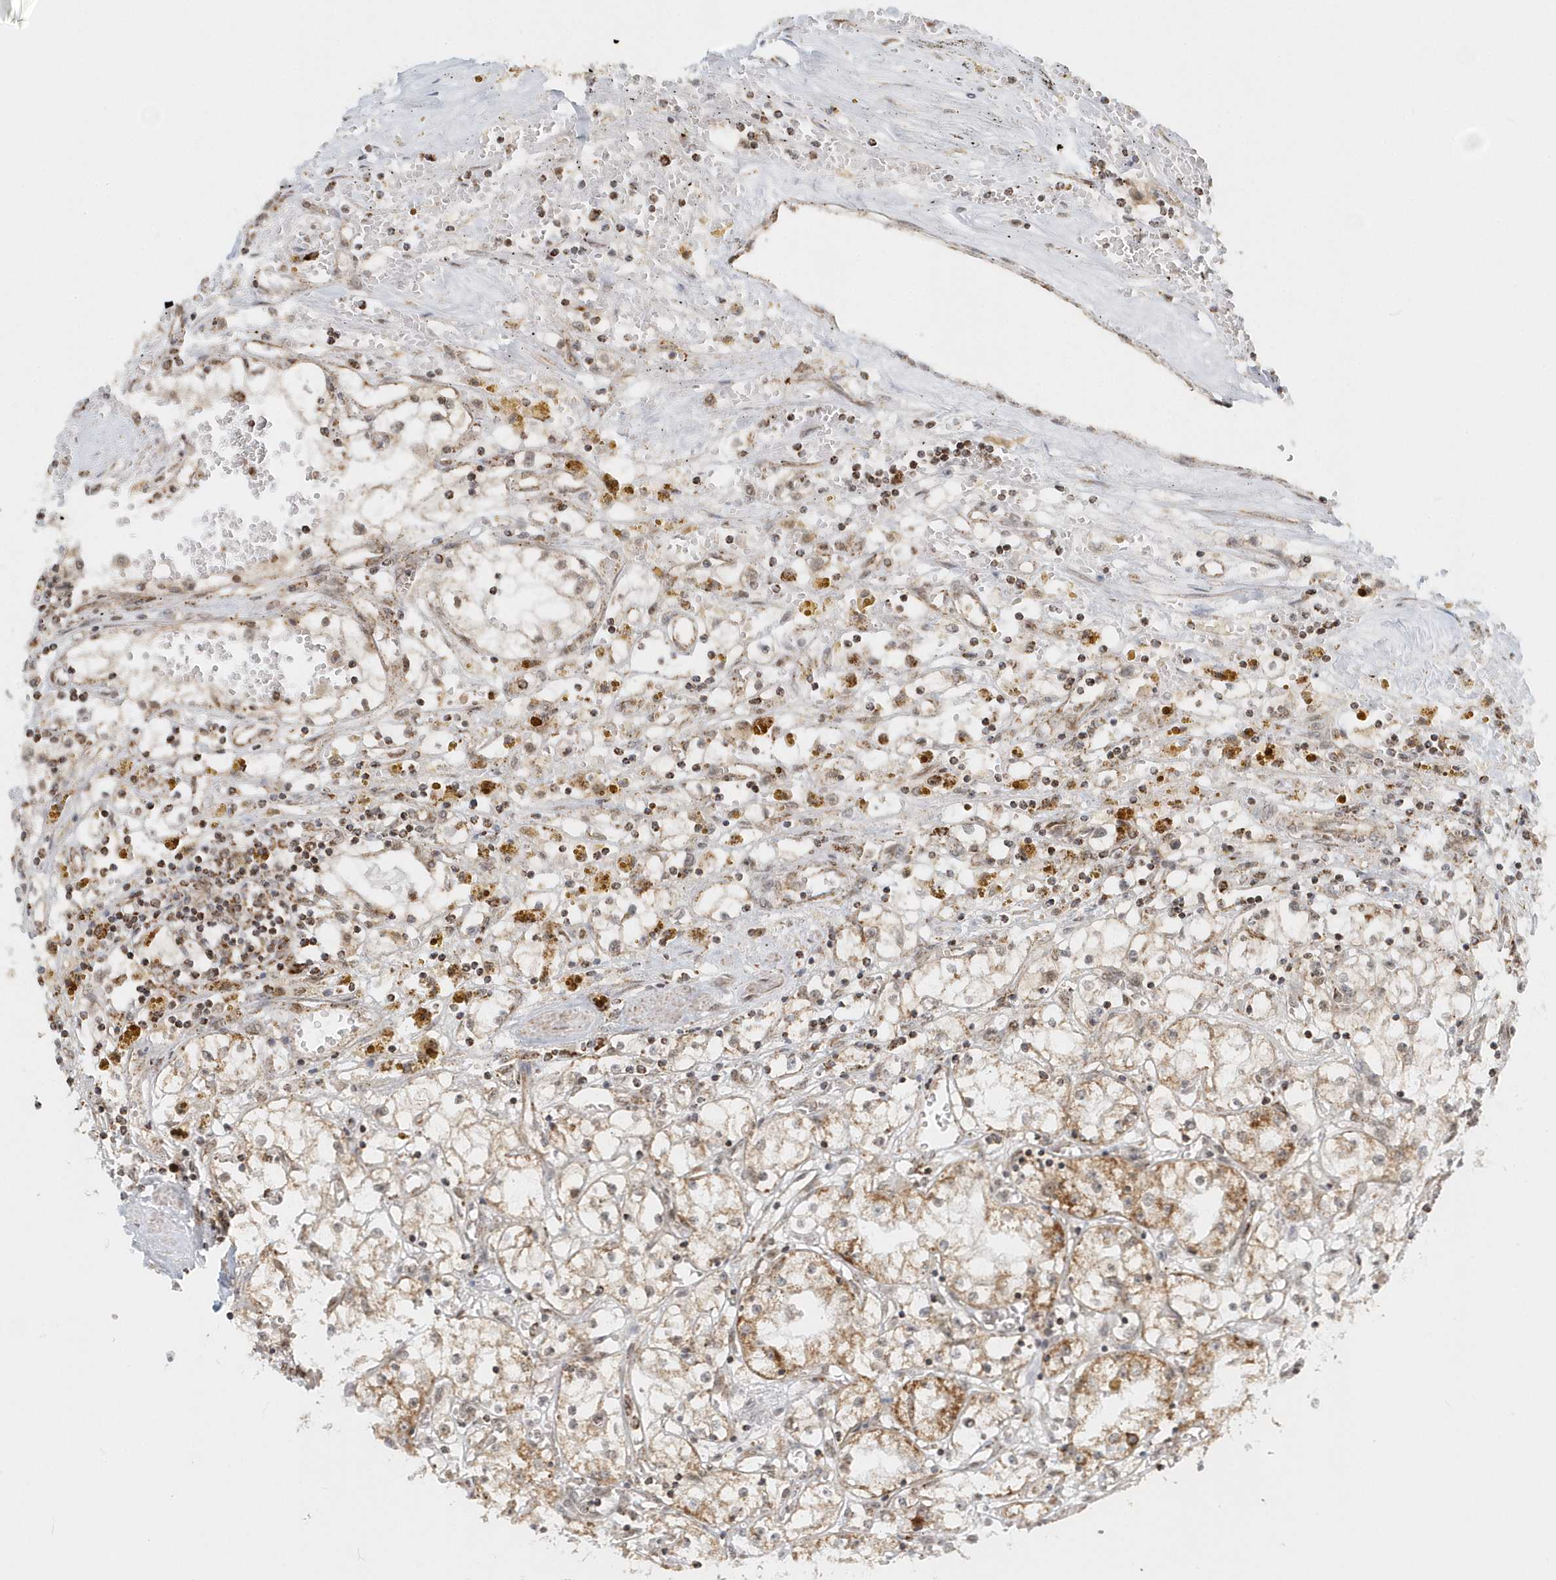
{"staining": {"intensity": "moderate", "quantity": "25%-75%", "location": "cytoplasmic/membranous"}, "tissue": "renal cancer", "cell_type": "Tumor cells", "image_type": "cancer", "snomed": [{"axis": "morphology", "description": "Adenocarcinoma, NOS"}, {"axis": "topography", "description": "Kidney"}], "caption": "Immunohistochemical staining of renal adenocarcinoma reveals medium levels of moderate cytoplasmic/membranous protein positivity in about 25%-75% of tumor cells.", "gene": "PSMD6", "patient": {"sex": "male", "age": 56}}